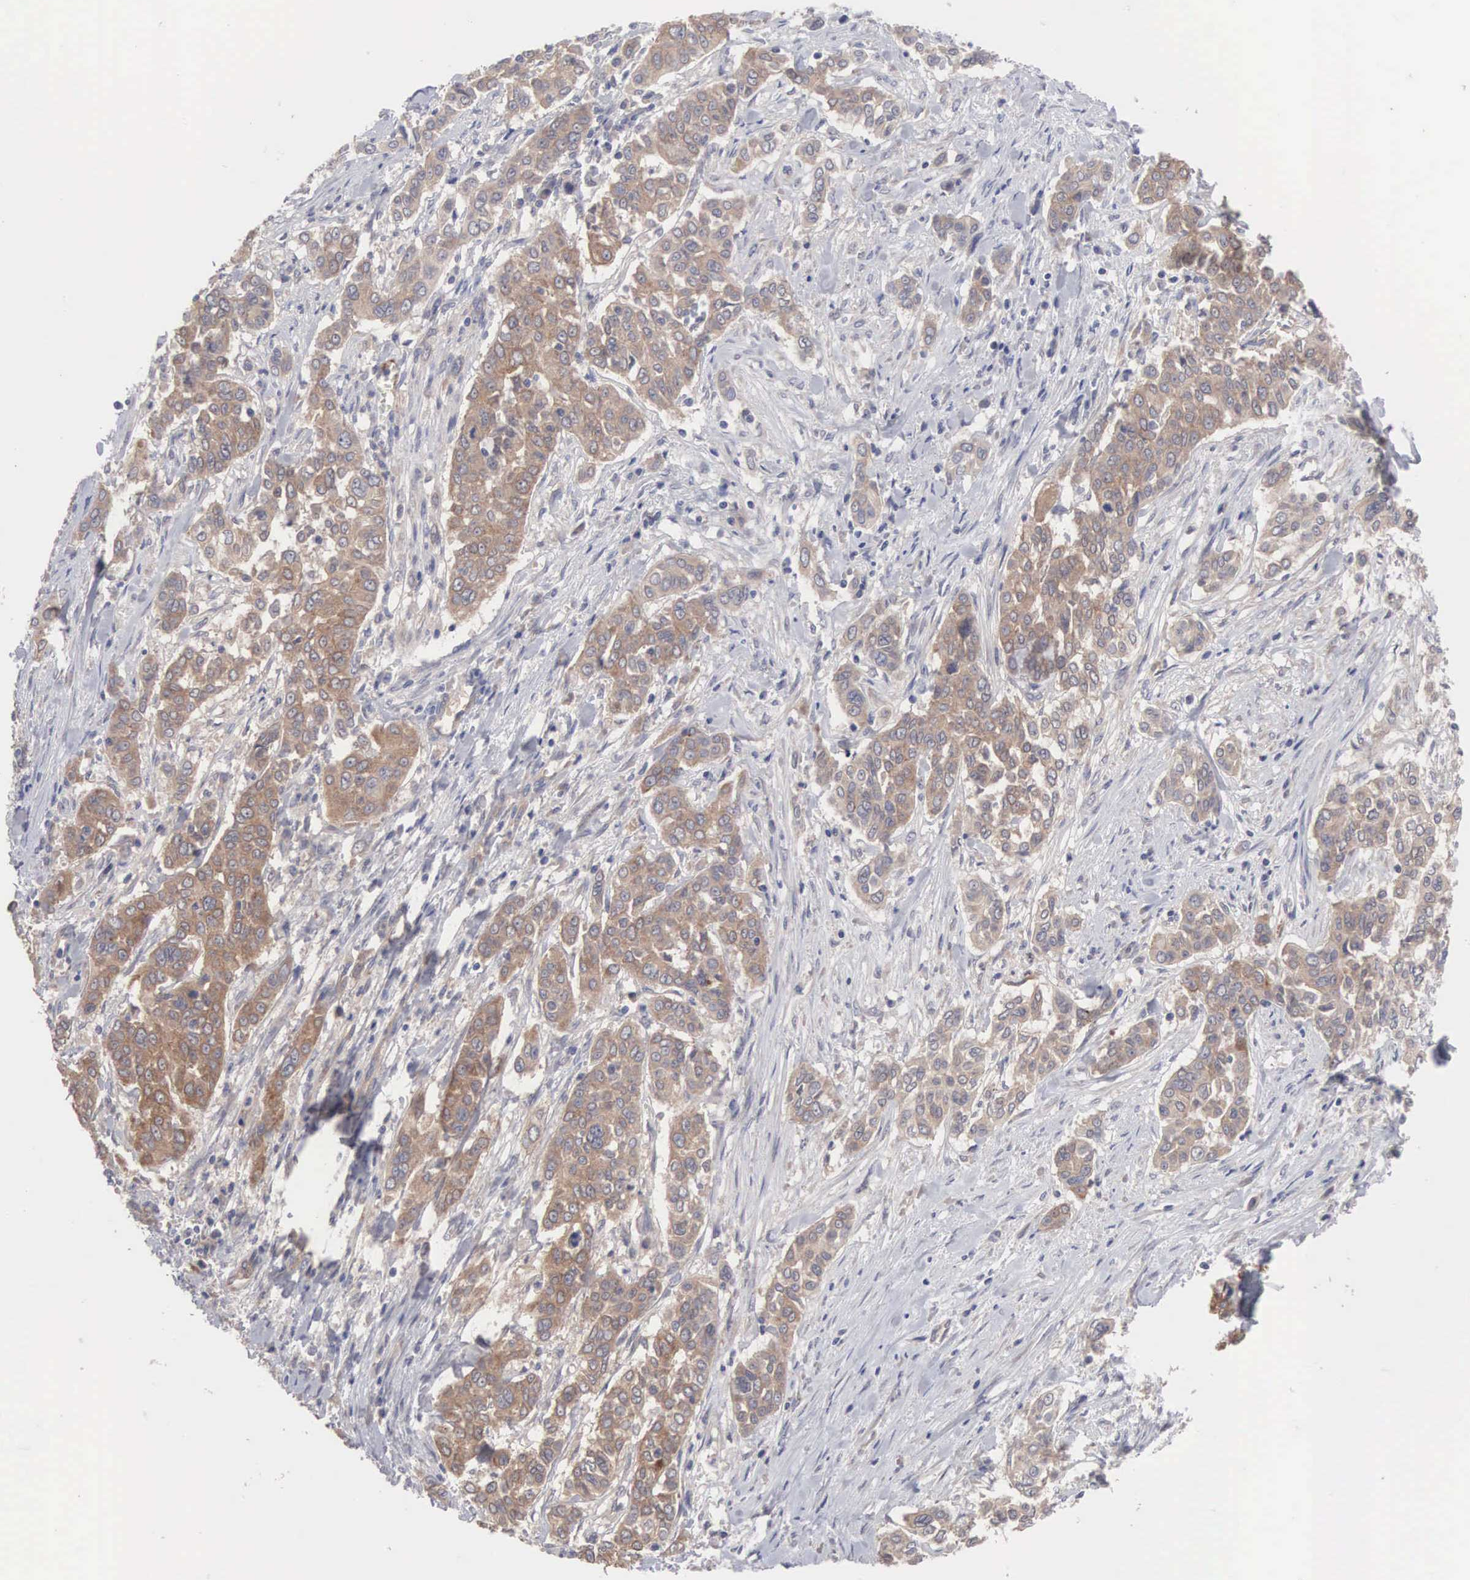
{"staining": {"intensity": "moderate", "quantity": ">75%", "location": "cytoplasmic/membranous"}, "tissue": "pancreatic cancer", "cell_type": "Tumor cells", "image_type": "cancer", "snomed": [{"axis": "morphology", "description": "Adenocarcinoma, NOS"}, {"axis": "topography", "description": "Pancreas"}], "caption": "Protein staining of pancreatic cancer (adenocarcinoma) tissue displays moderate cytoplasmic/membranous expression in about >75% of tumor cells.", "gene": "INF2", "patient": {"sex": "female", "age": 52}}